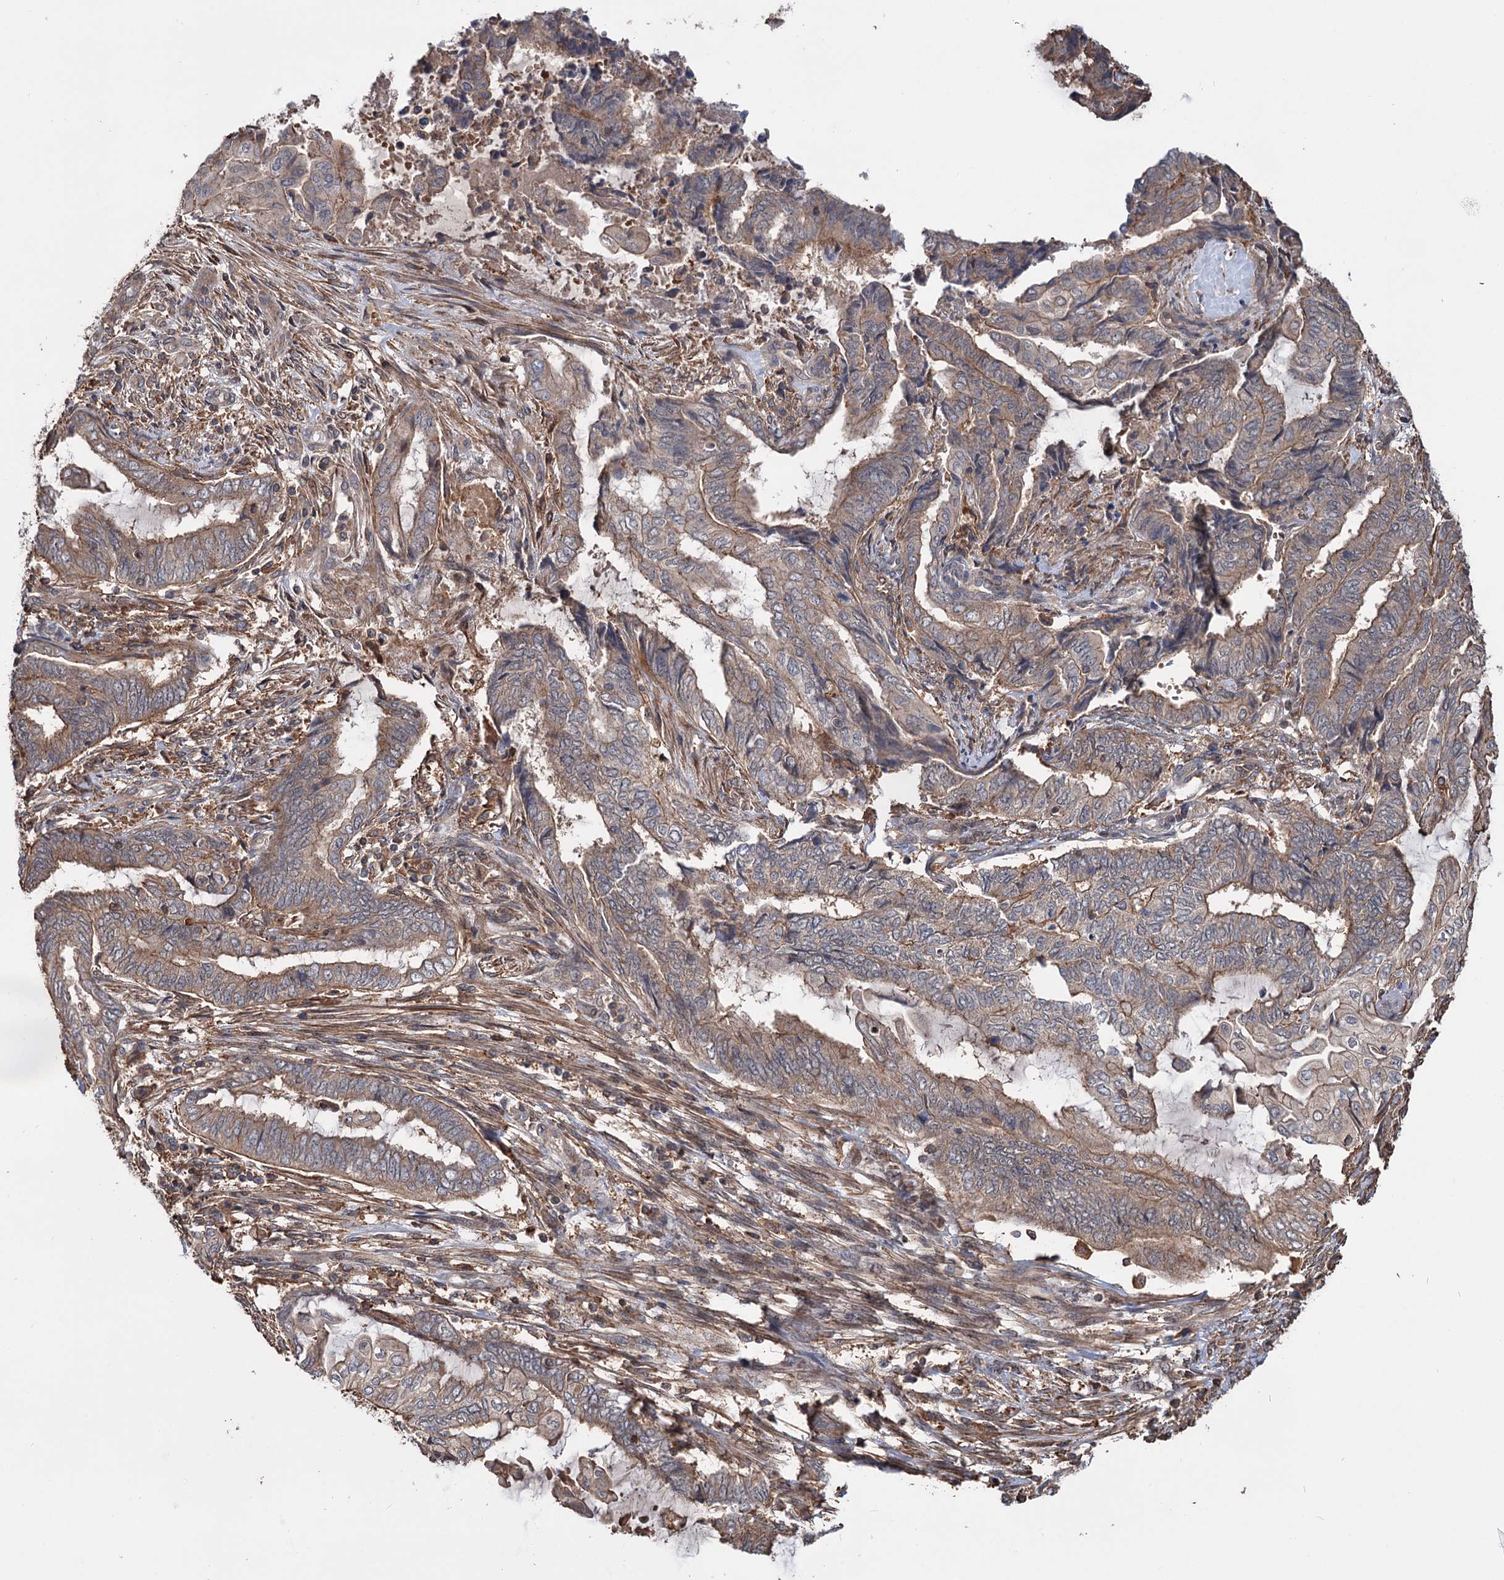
{"staining": {"intensity": "moderate", "quantity": ">75%", "location": "cytoplasmic/membranous"}, "tissue": "endometrial cancer", "cell_type": "Tumor cells", "image_type": "cancer", "snomed": [{"axis": "morphology", "description": "Adenocarcinoma, NOS"}, {"axis": "topography", "description": "Uterus"}, {"axis": "topography", "description": "Endometrium"}], "caption": "DAB immunohistochemical staining of adenocarcinoma (endometrial) exhibits moderate cytoplasmic/membranous protein expression in about >75% of tumor cells. The staining is performed using DAB brown chromogen to label protein expression. The nuclei are counter-stained blue using hematoxylin.", "gene": "GRIP1", "patient": {"sex": "female", "age": 70}}